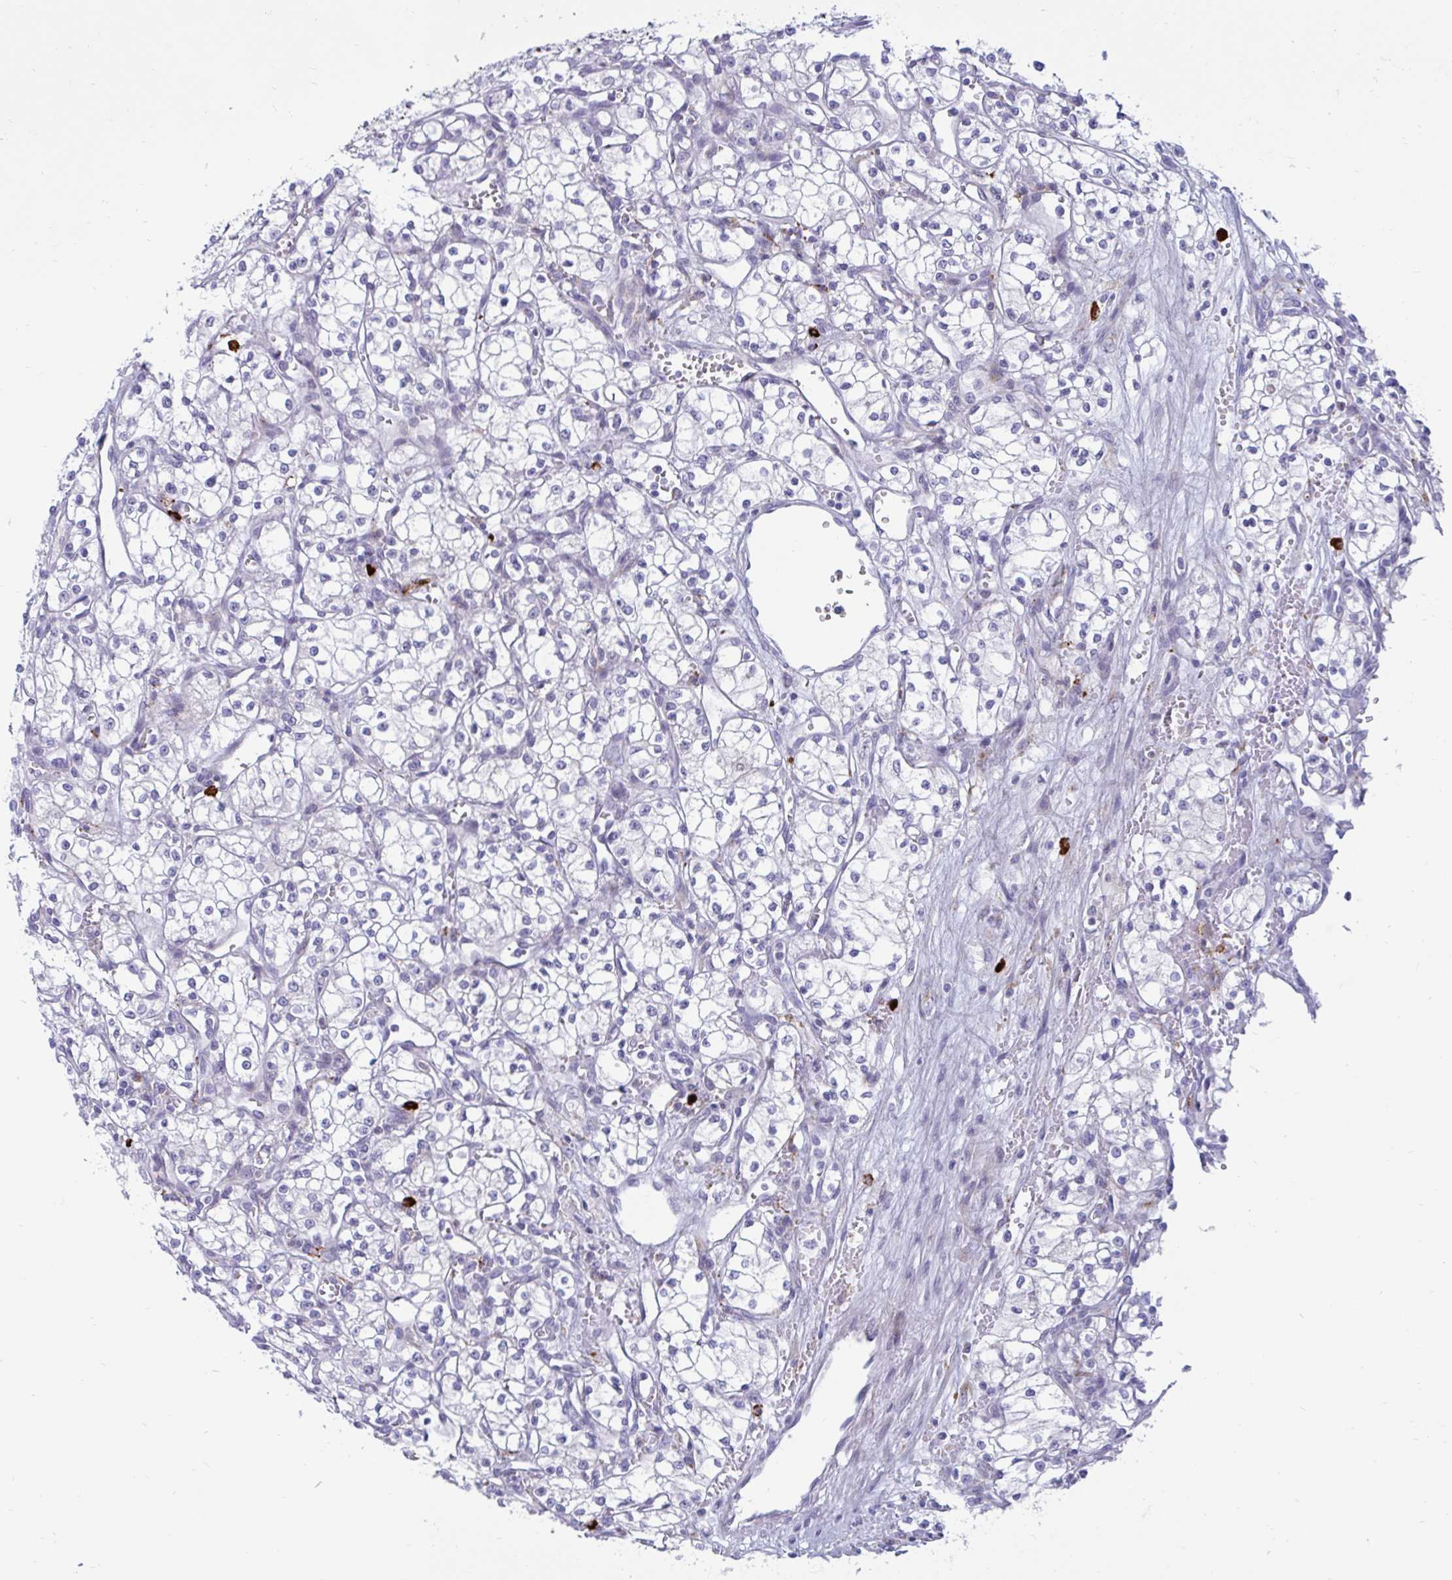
{"staining": {"intensity": "negative", "quantity": "none", "location": "none"}, "tissue": "renal cancer", "cell_type": "Tumor cells", "image_type": "cancer", "snomed": [{"axis": "morphology", "description": "Adenocarcinoma, NOS"}, {"axis": "topography", "description": "Kidney"}], "caption": "This is an immunohistochemistry (IHC) image of human renal adenocarcinoma. There is no positivity in tumor cells.", "gene": "FAM219B", "patient": {"sex": "male", "age": 59}}